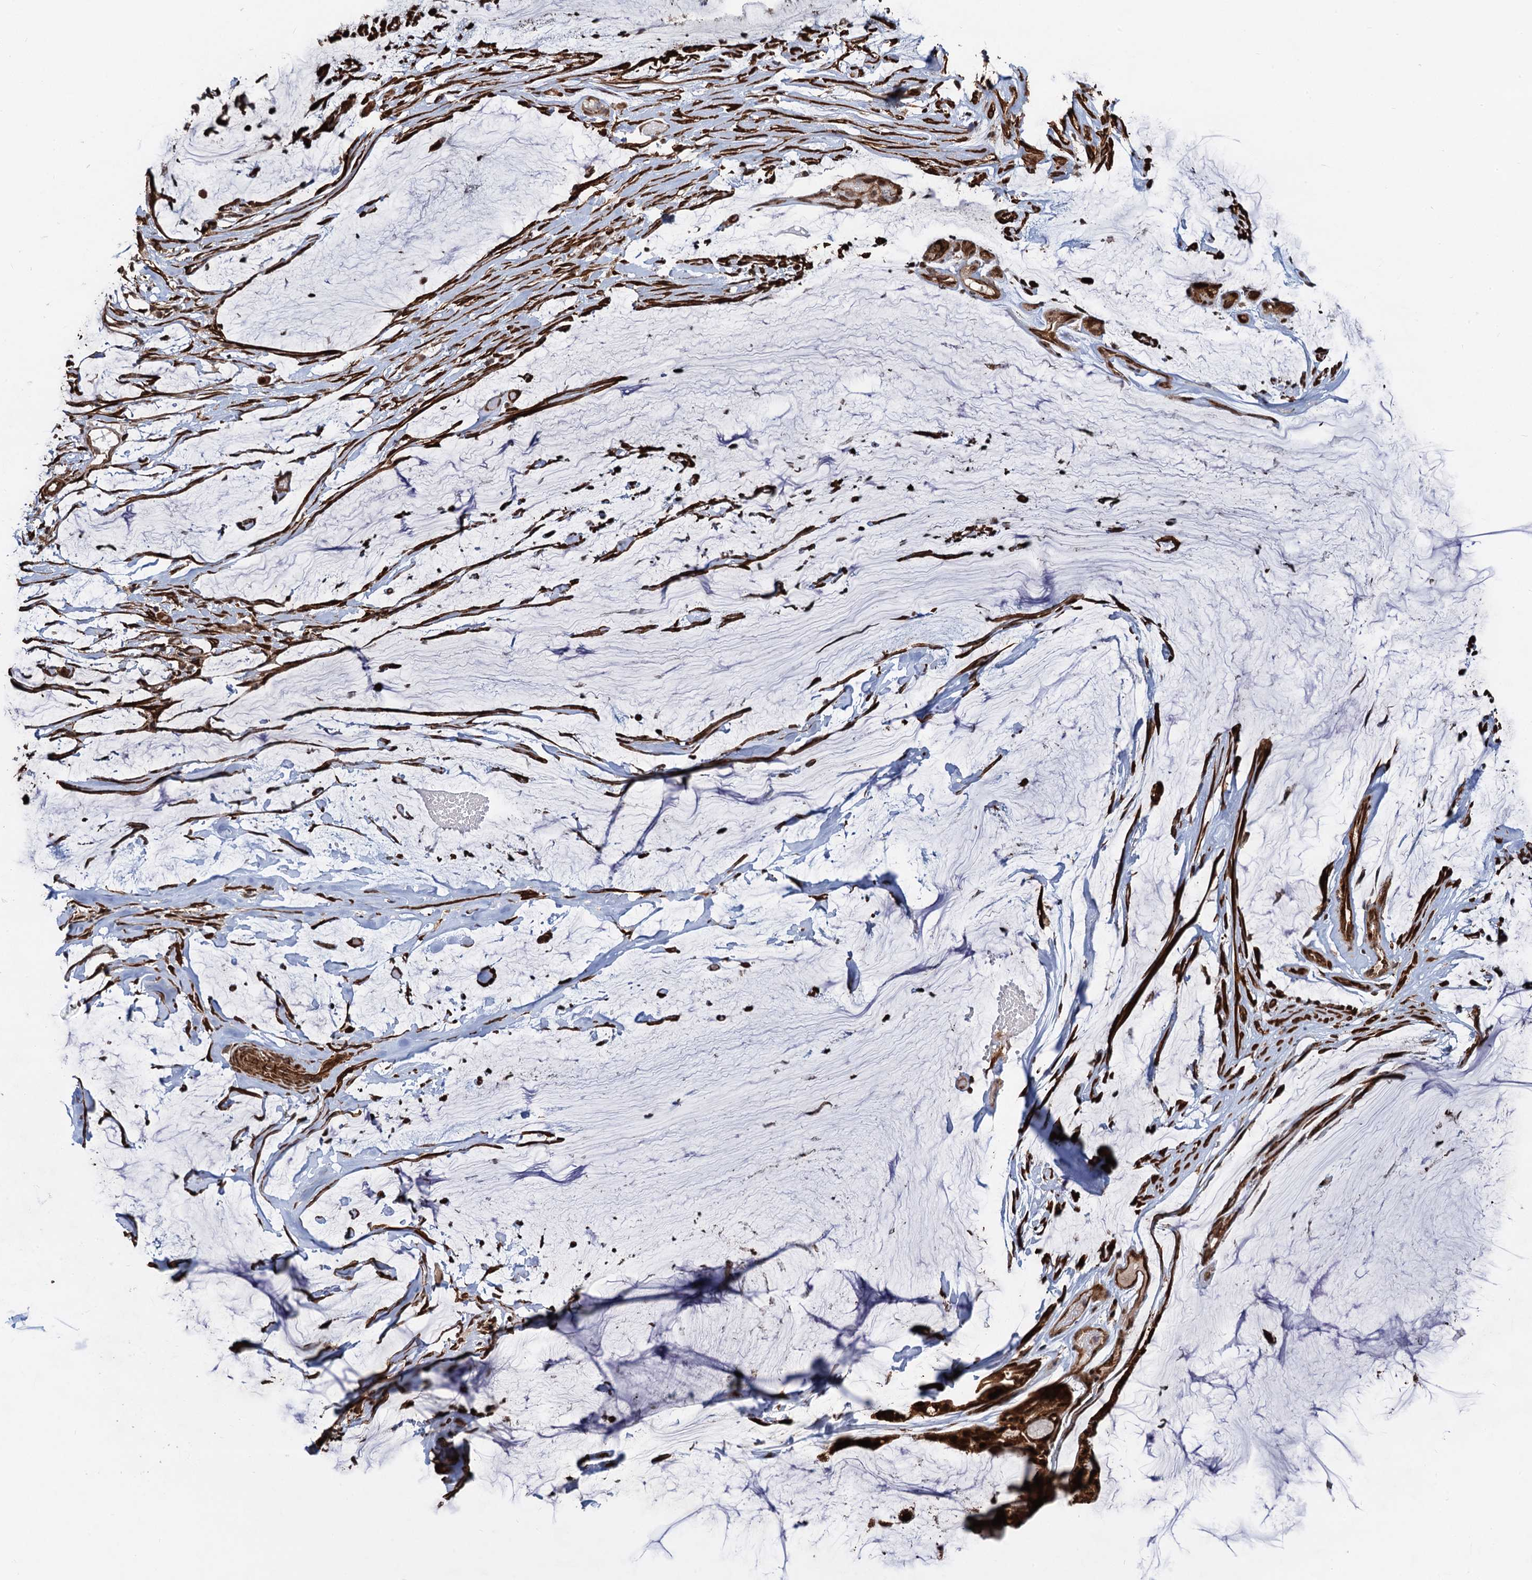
{"staining": {"intensity": "strong", "quantity": ">75%", "location": "cytoplasmic/membranous,nuclear"}, "tissue": "ovarian cancer", "cell_type": "Tumor cells", "image_type": "cancer", "snomed": [{"axis": "morphology", "description": "Cystadenocarcinoma, mucinous, NOS"}, {"axis": "topography", "description": "Ovary"}], "caption": "A histopathology image showing strong cytoplasmic/membranous and nuclear positivity in about >75% of tumor cells in ovarian cancer, as visualized by brown immunohistochemical staining.", "gene": "SNRNP25", "patient": {"sex": "female", "age": 39}}